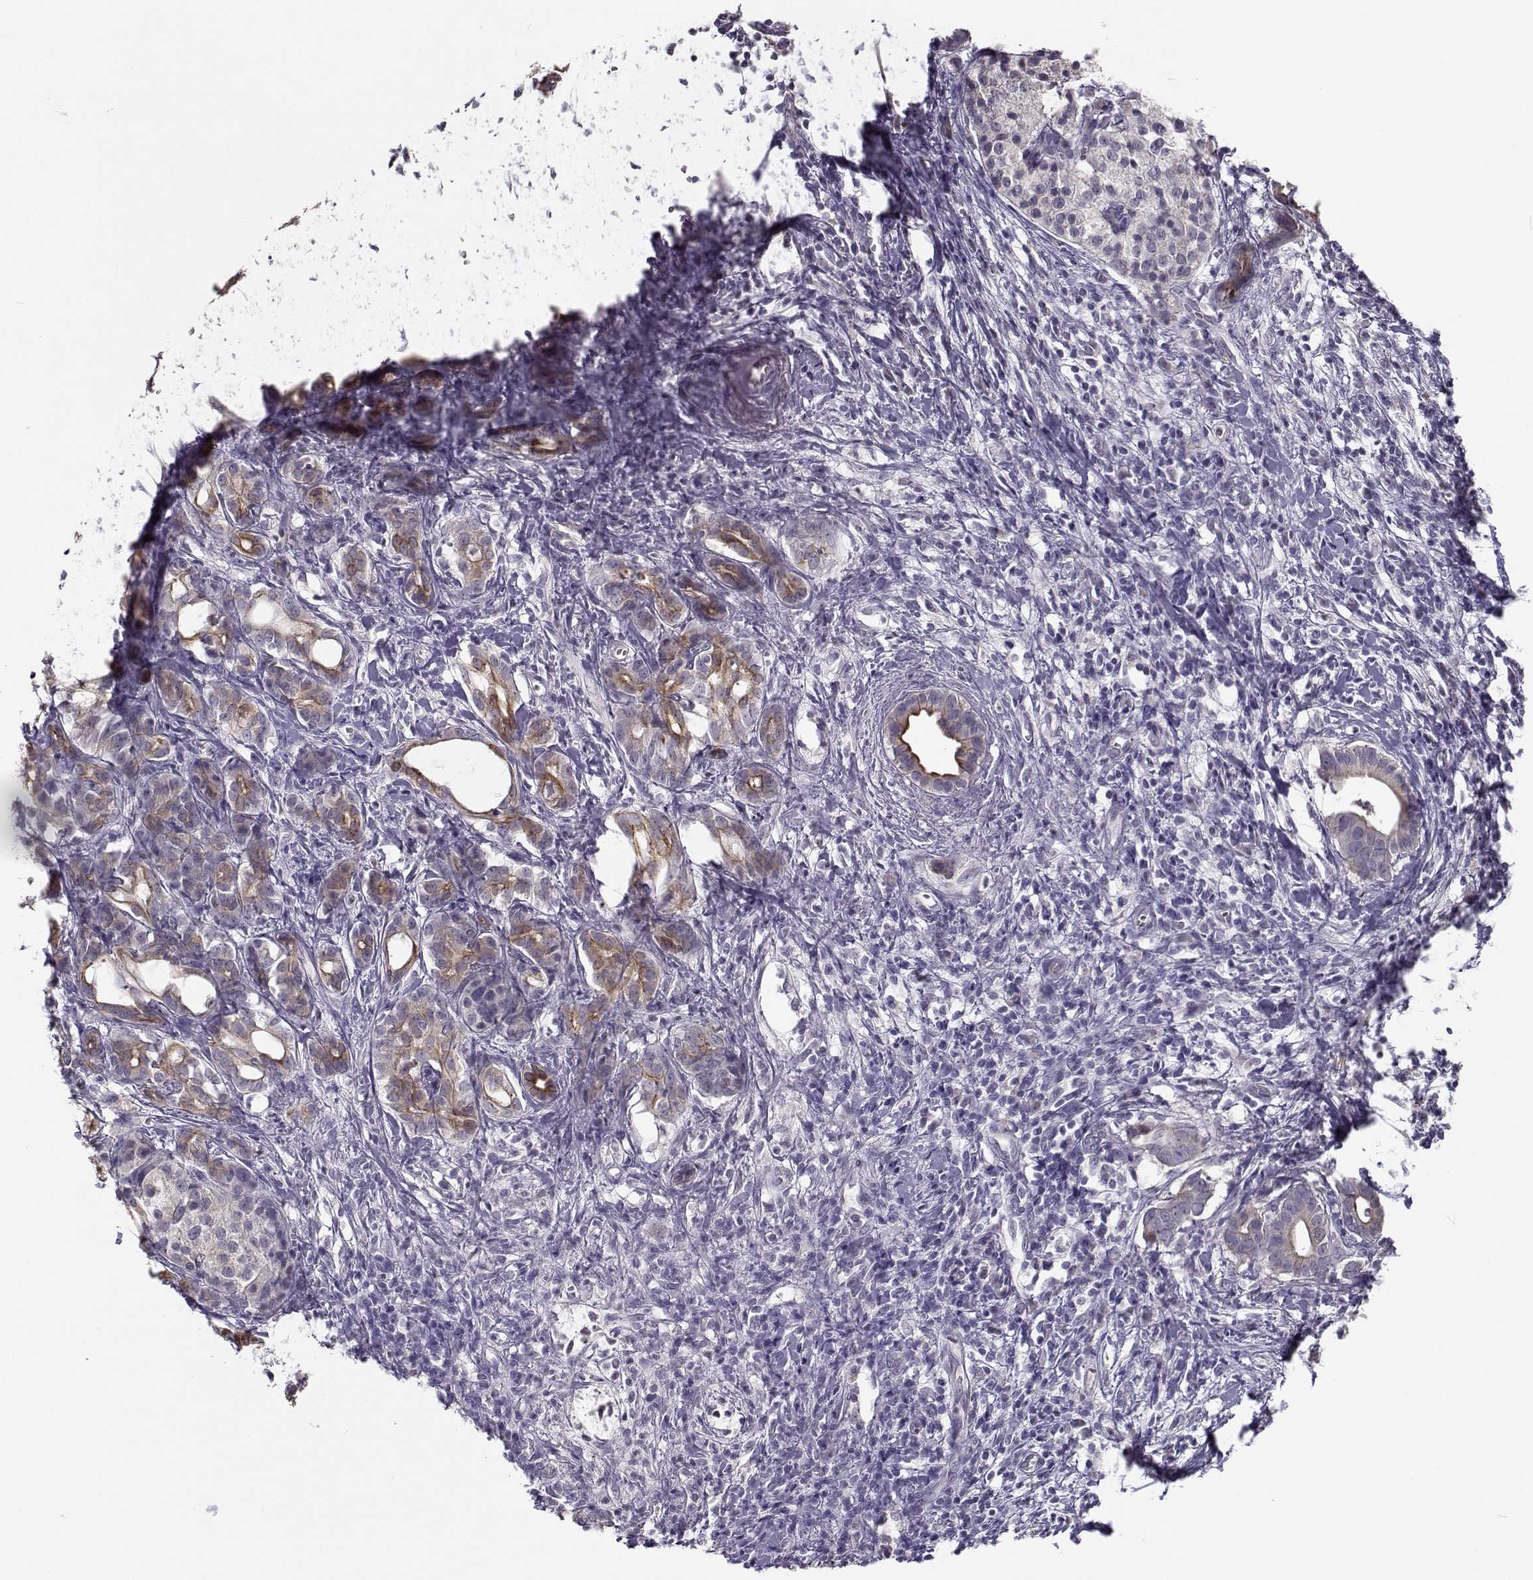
{"staining": {"intensity": "moderate", "quantity": "25%-75%", "location": "cytoplasmic/membranous"}, "tissue": "pancreatic cancer", "cell_type": "Tumor cells", "image_type": "cancer", "snomed": [{"axis": "morphology", "description": "Adenocarcinoma, NOS"}, {"axis": "topography", "description": "Pancreas"}], "caption": "About 25%-75% of tumor cells in pancreatic cancer reveal moderate cytoplasmic/membranous protein staining as visualized by brown immunohistochemical staining.", "gene": "TMEM145", "patient": {"sex": "male", "age": 61}}